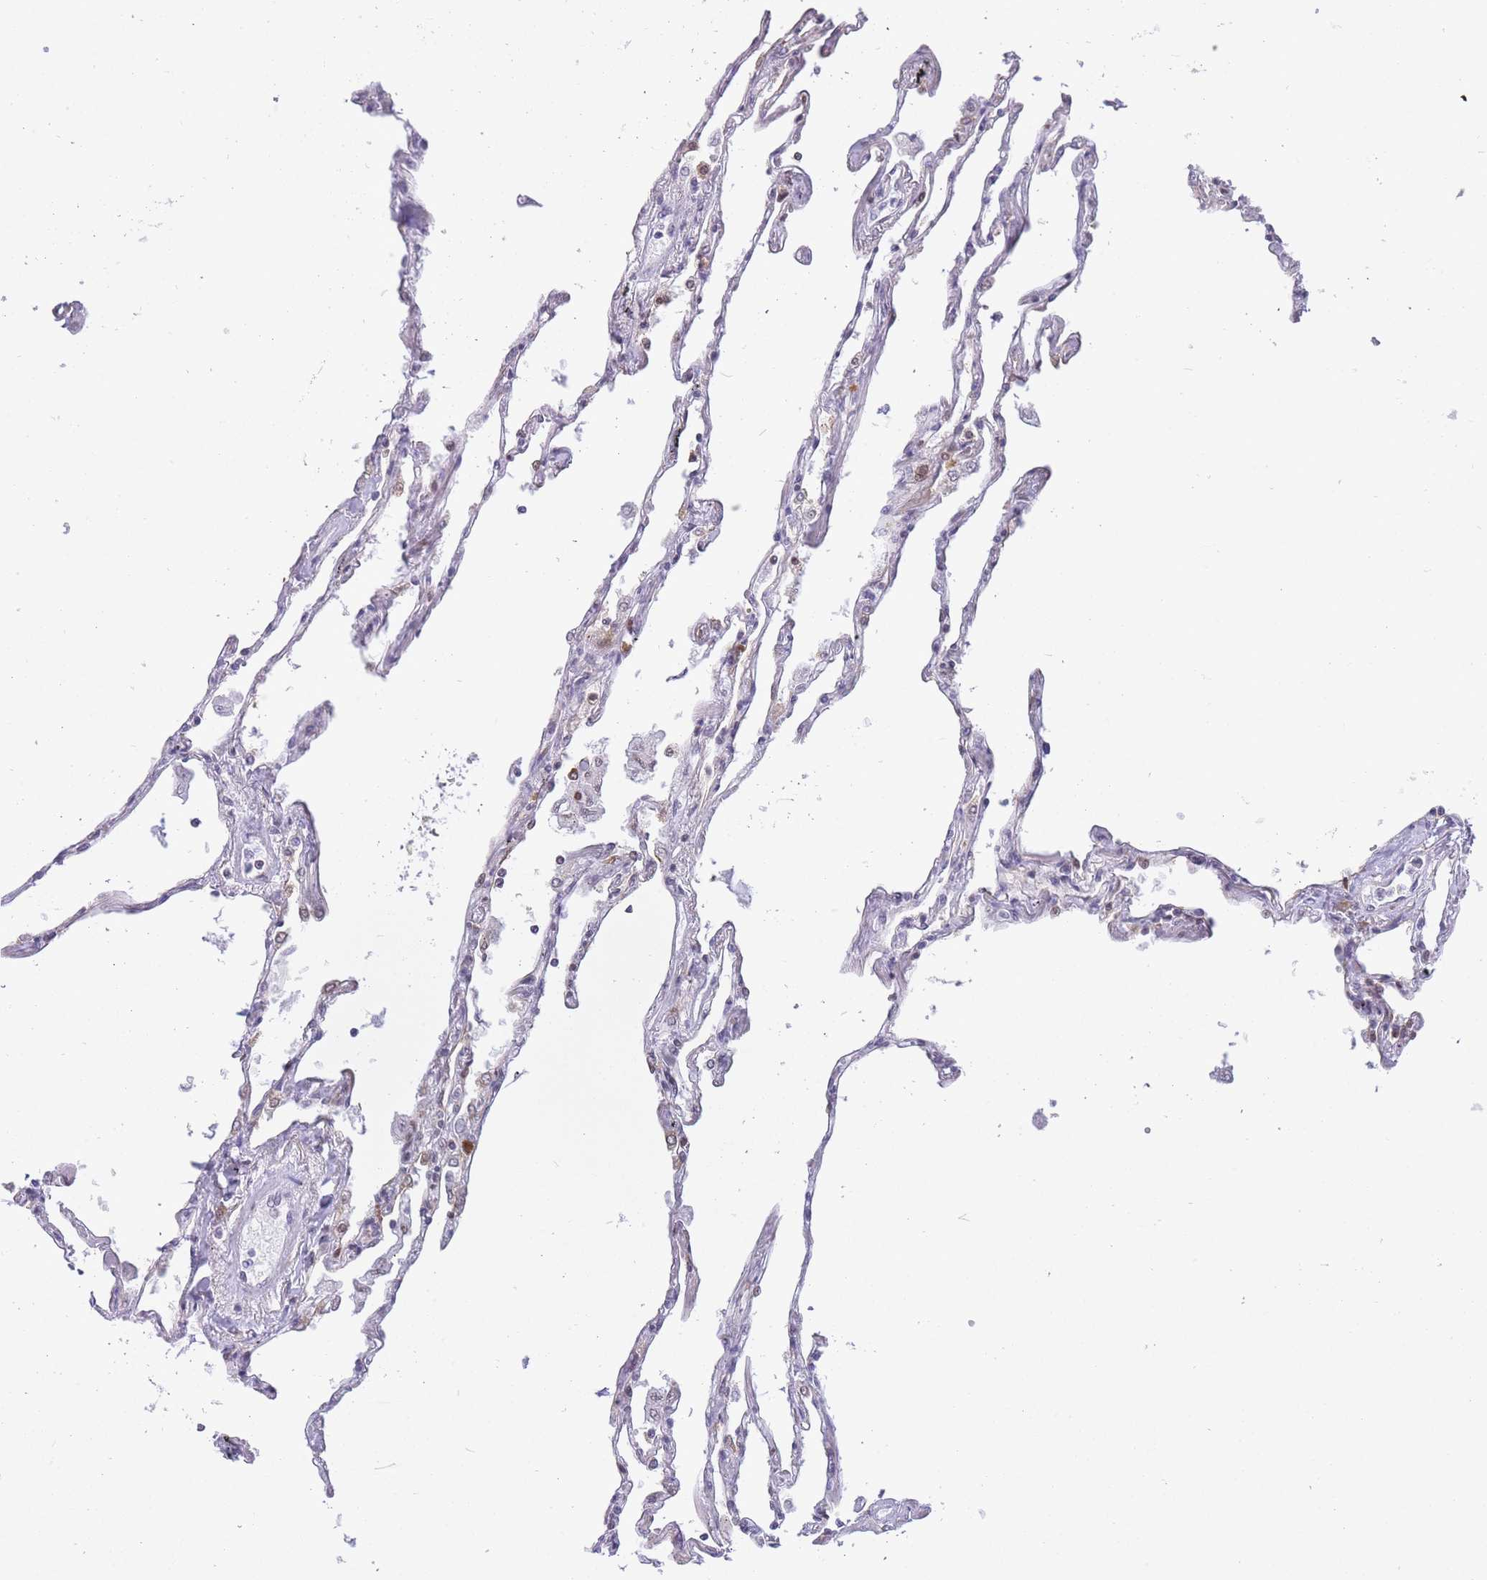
{"staining": {"intensity": "negative", "quantity": "none", "location": "none"}, "tissue": "lung", "cell_type": "Alveolar cells", "image_type": "normal", "snomed": [{"axis": "morphology", "description": "Normal tissue, NOS"}, {"axis": "topography", "description": "Lung"}], "caption": "A histopathology image of human lung is negative for staining in alveolar cells. (DAB IHC visualized using brightfield microscopy, high magnification).", "gene": "CYP2B6", "patient": {"sex": "female", "age": 67}}